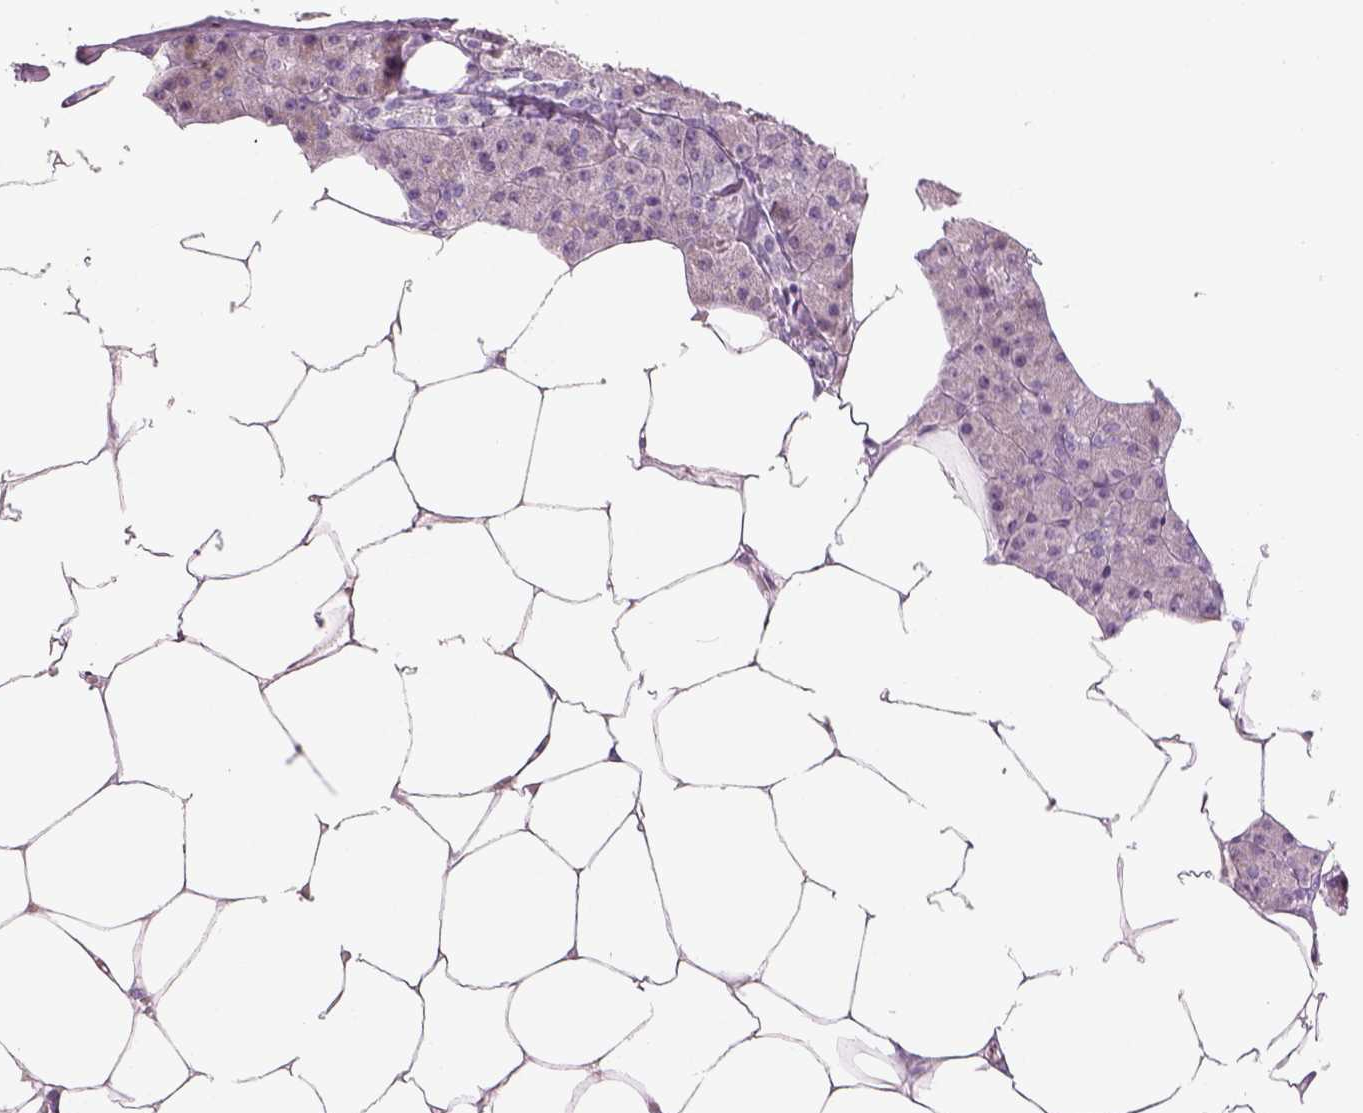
{"staining": {"intensity": "negative", "quantity": "none", "location": "none"}, "tissue": "pancreas", "cell_type": "Exocrine glandular cells", "image_type": "normal", "snomed": [{"axis": "morphology", "description": "Normal tissue, NOS"}, {"axis": "topography", "description": "Pancreas"}], "caption": "Protein analysis of unremarkable pancreas exhibits no significant expression in exocrine glandular cells. (Stains: DAB immunohistochemistry with hematoxylin counter stain, Microscopy: brightfield microscopy at high magnification).", "gene": "PENK", "patient": {"sex": "female", "age": 45}}